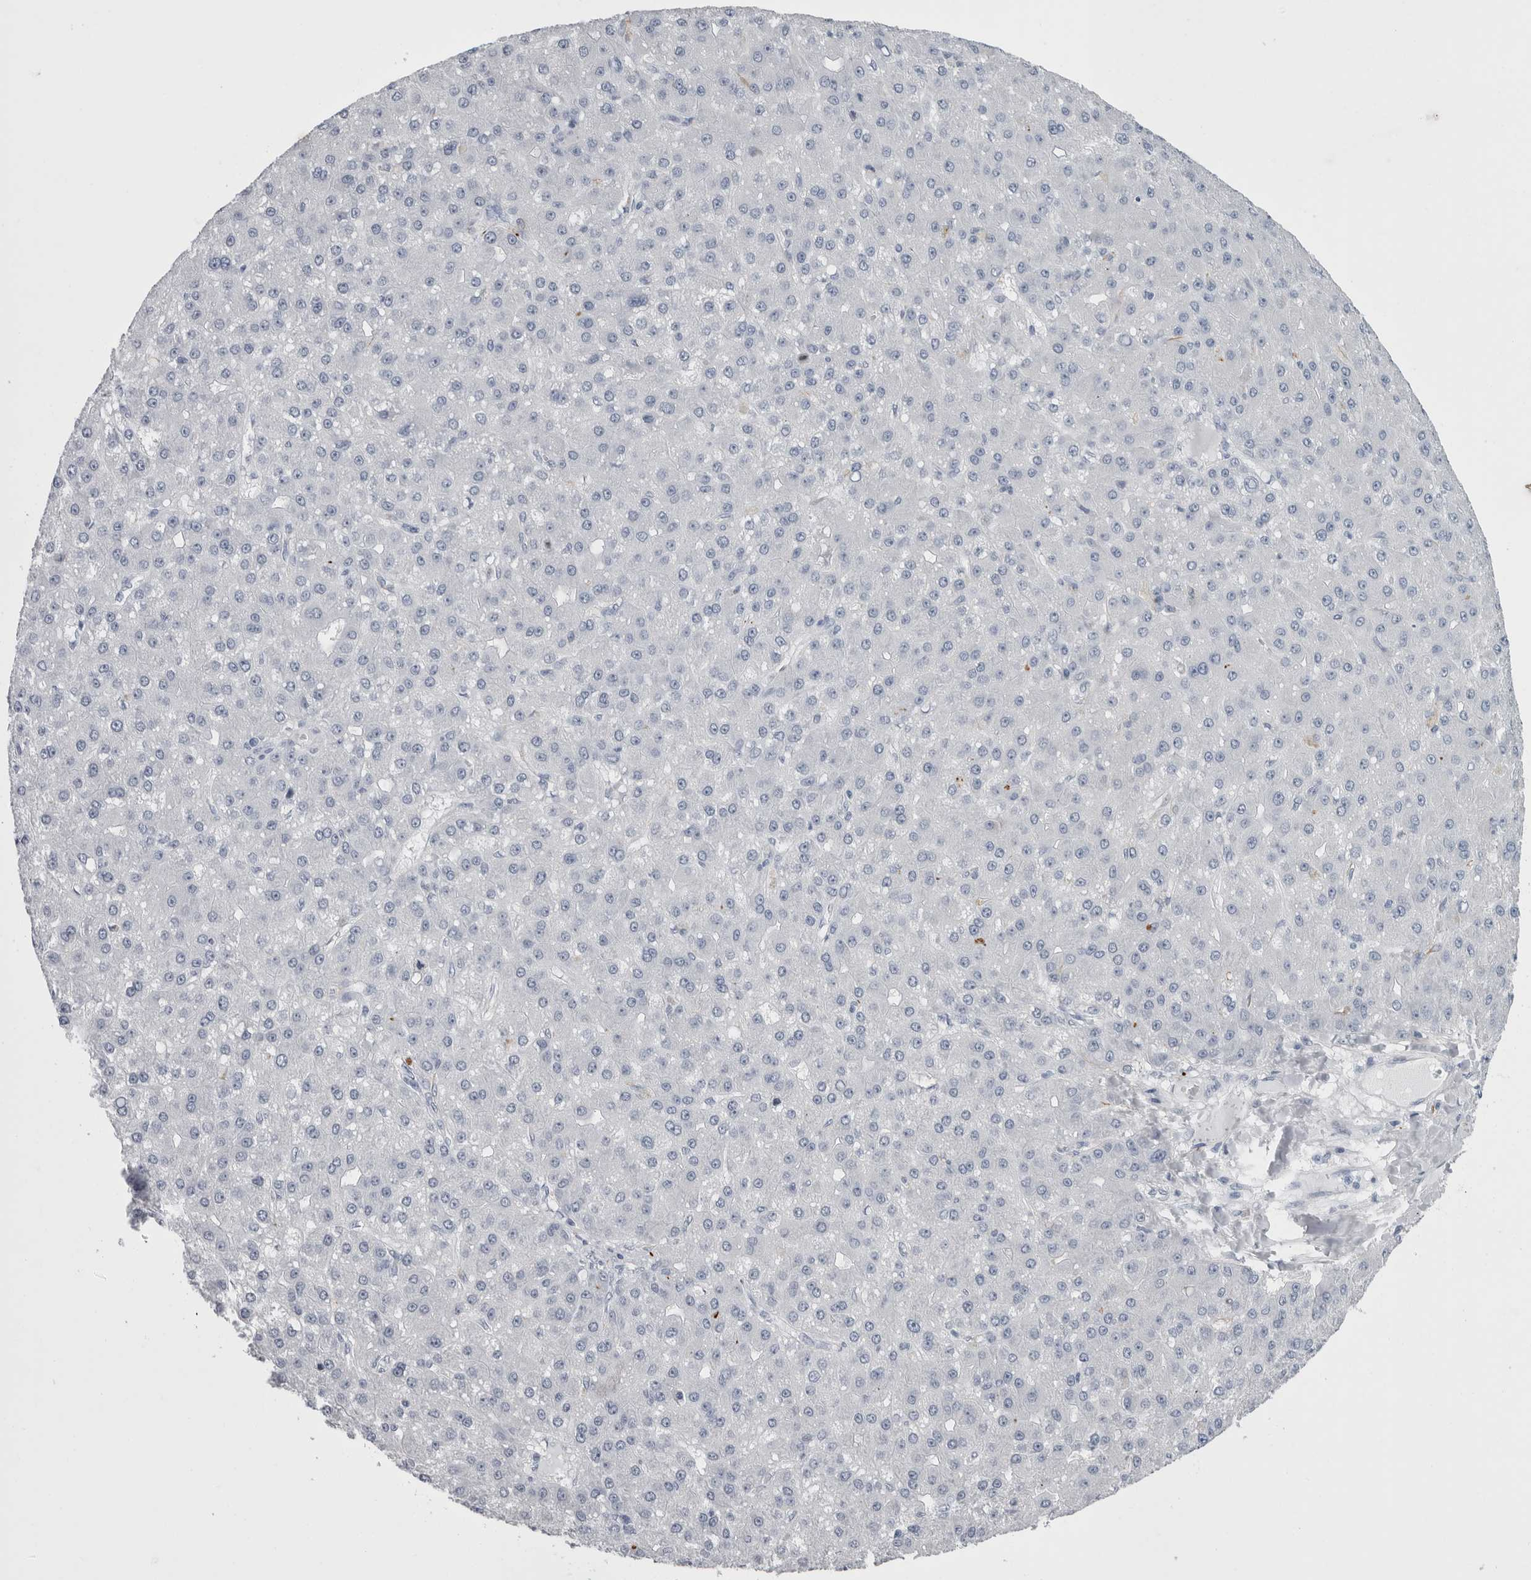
{"staining": {"intensity": "negative", "quantity": "none", "location": "none"}, "tissue": "liver cancer", "cell_type": "Tumor cells", "image_type": "cancer", "snomed": [{"axis": "morphology", "description": "Carcinoma, Hepatocellular, NOS"}, {"axis": "topography", "description": "Liver"}], "caption": "Immunohistochemistry (IHC) image of human liver cancer stained for a protein (brown), which shows no staining in tumor cells.", "gene": "VWDE", "patient": {"sex": "male", "age": 67}}